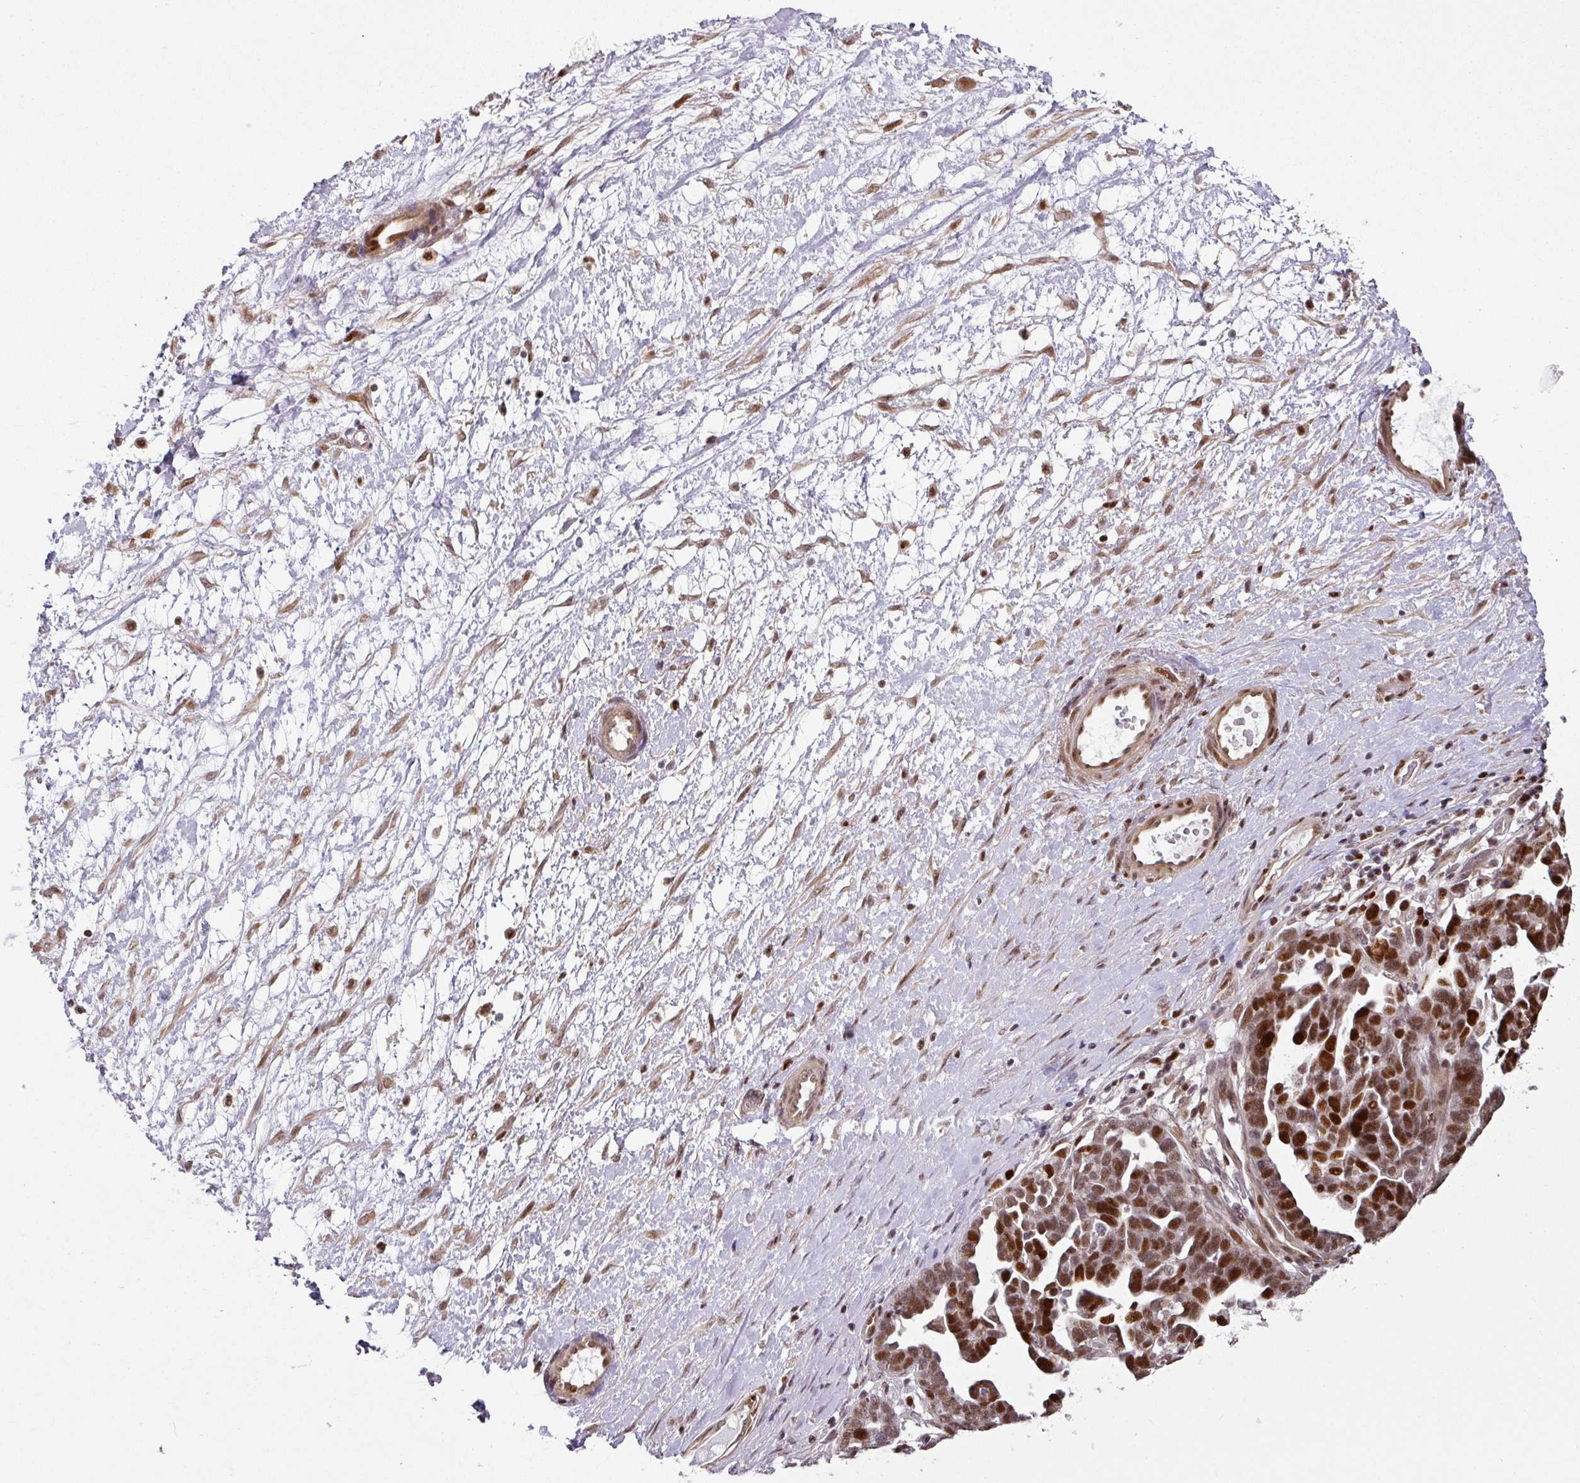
{"staining": {"intensity": "strong", "quantity": ">75%", "location": "nuclear"}, "tissue": "ovarian cancer", "cell_type": "Tumor cells", "image_type": "cancer", "snomed": [{"axis": "morphology", "description": "Cystadenocarcinoma, serous, NOS"}, {"axis": "topography", "description": "Ovary"}], "caption": "Brown immunohistochemical staining in ovarian cancer (serous cystadenocarcinoma) shows strong nuclear staining in approximately >75% of tumor cells.", "gene": "MYSM1", "patient": {"sex": "female", "age": 54}}